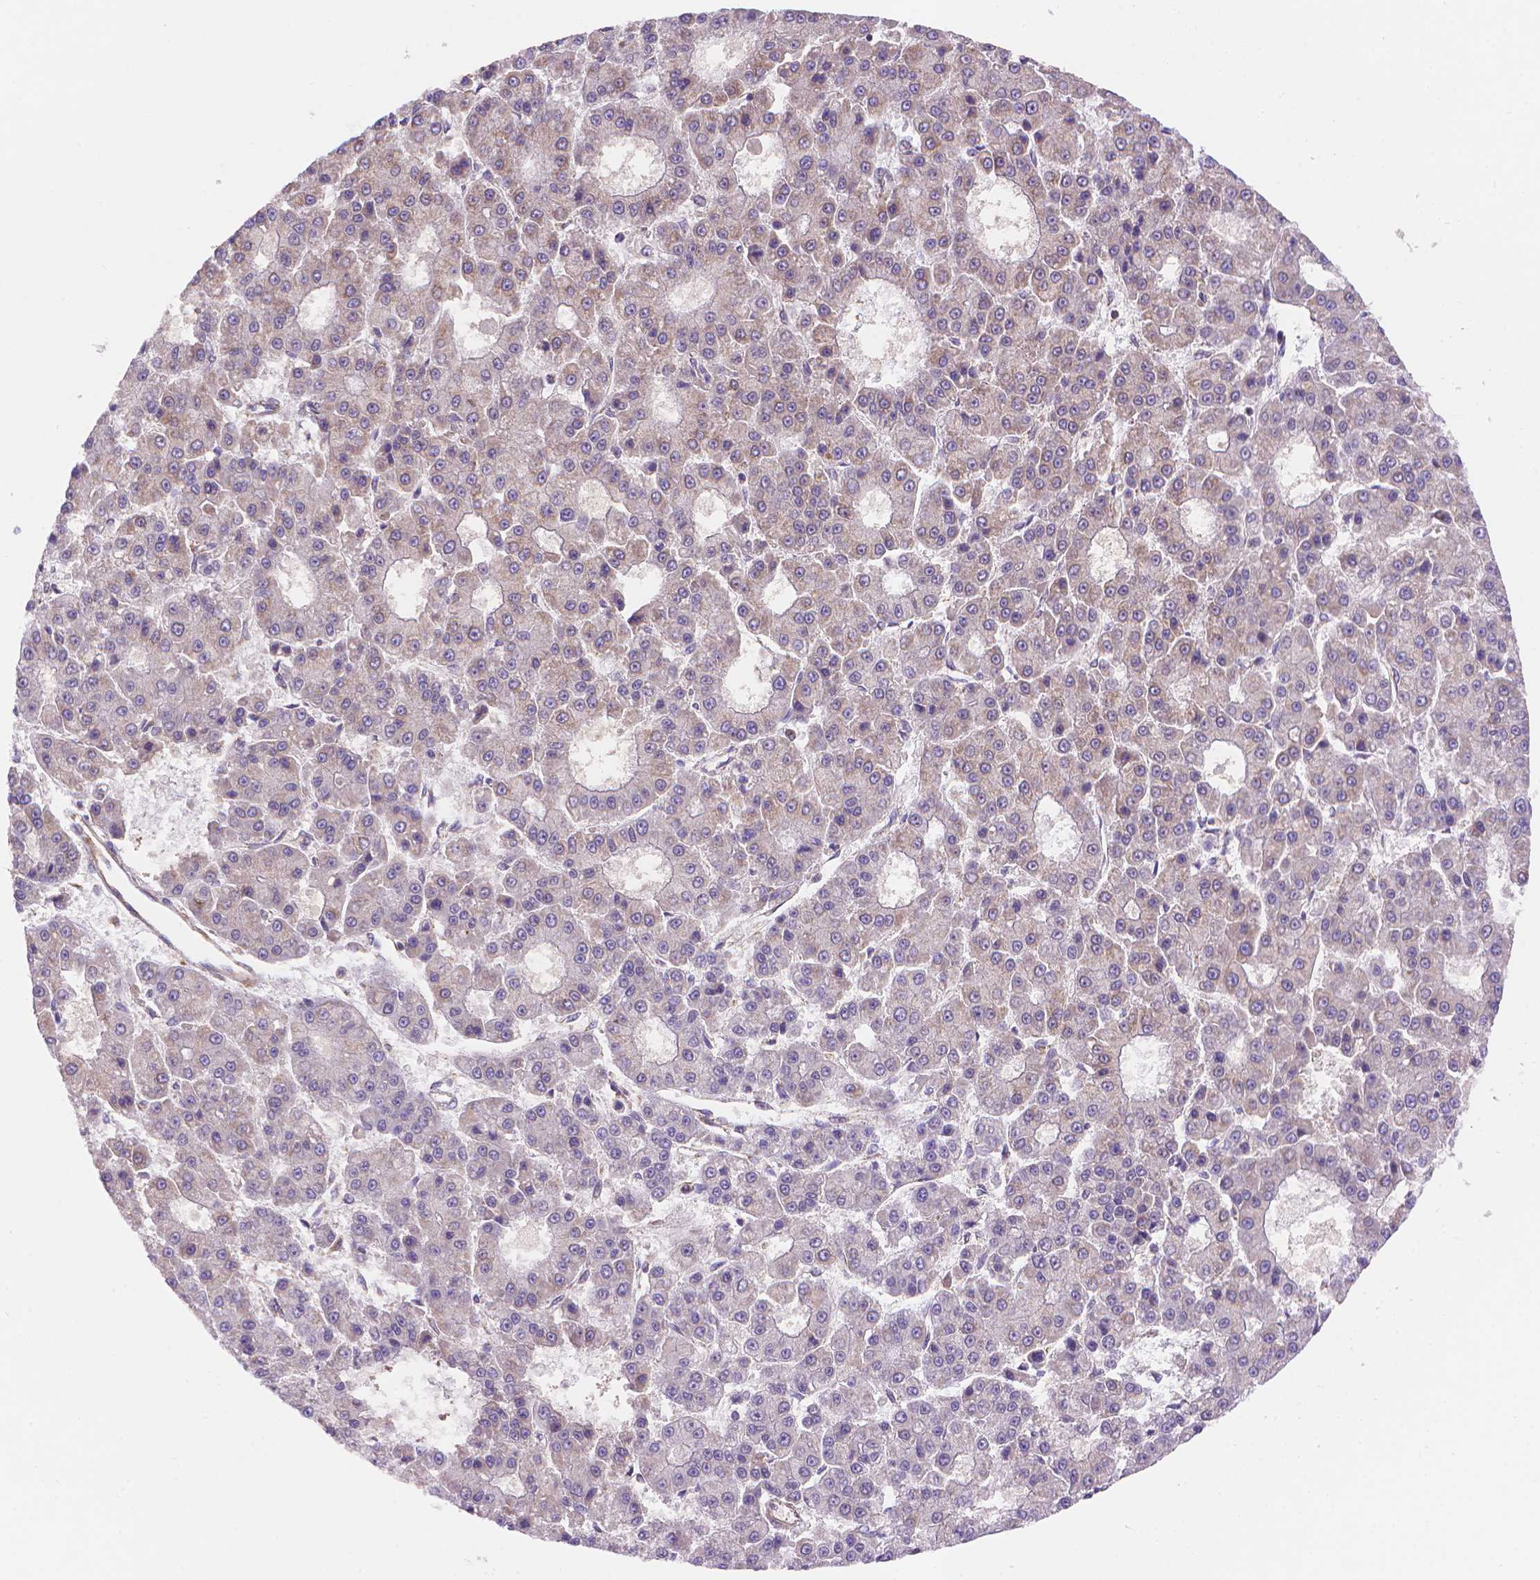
{"staining": {"intensity": "weak", "quantity": "<25%", "location": "cytoplasmic/membranous"}, "tissue": "liver cancer", "cell_type": "Tumor cells", "image_type": "cancer", "snomed": [{"axis": "morphology", "description": "Carcinoma, Hepatocellular, NOS"}, {"axis": "topography", "description": "Liver"}], "caption": "Tumor cells are negative for brown protein staining in liver cancer (hepatocellular carcinoma).", "gene": "CYYR1", "patient": {"sex": "male", "age": 70}}